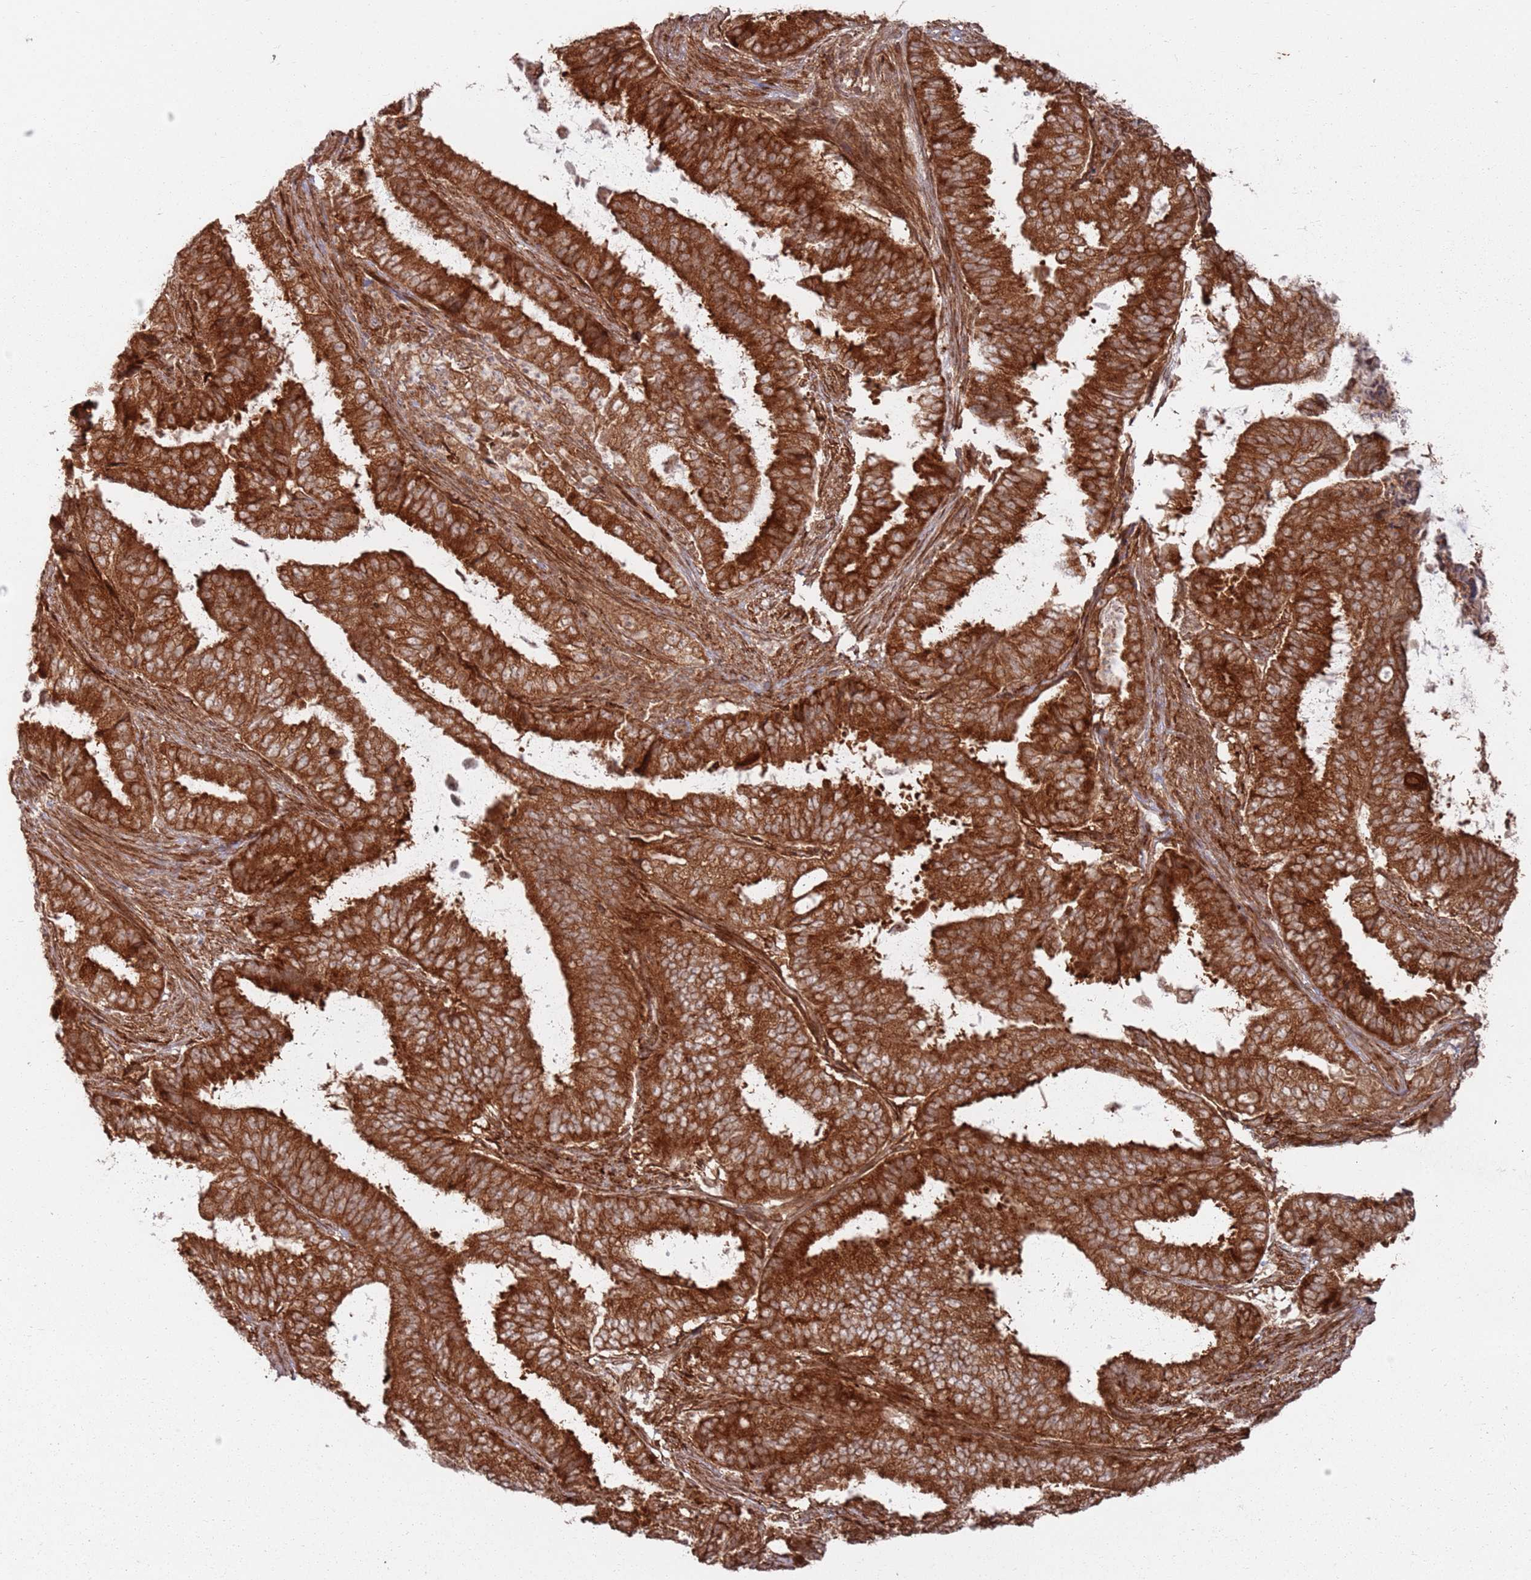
{"staining": {"intensity": "strong", "quantity": ">75%", "location": "cytoplasmic/membranous"}, "tissue": "endometrial cancer", "cell_type": "Tumor cells", "image_type": "cancer", "snomed": [{"axis": "morphology", "description": "Adenocarcinoma, NOS"}, {"axis": "topography", "description": "Endometrium"}], "caption": "Endometrial adenocarcinoma tissue shows strong cytoplasmic/membranous positivity in approximately >75% of tumor cells, visualized by immunohistochemistry. Immunohistochemistry stains the protein of interest in brown and the nuclei are stained blue.", "gene": "PIH1D1", "patient": {"sex": "female", "age": 51}}